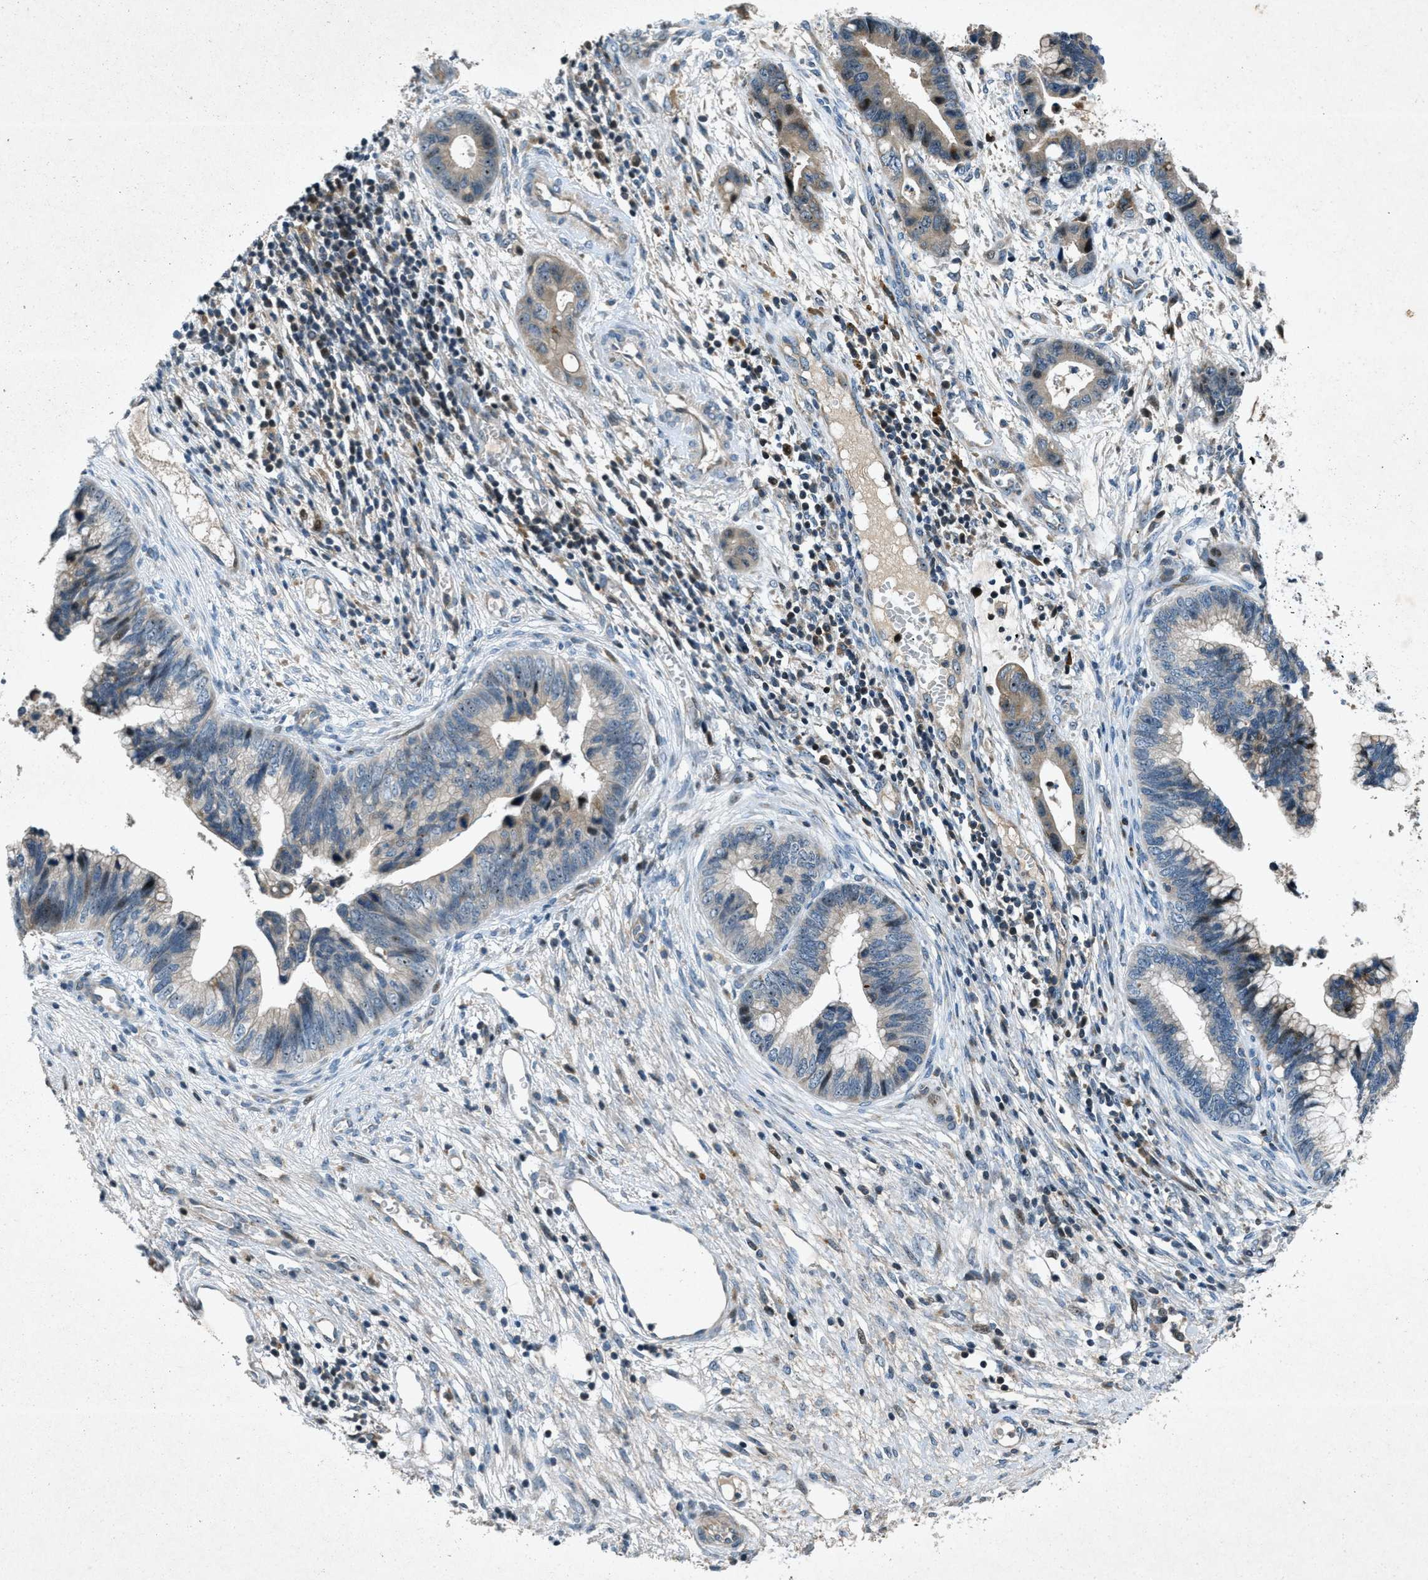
{"staining": {"intensity": "strong", "quantity": "<25%", "location": "cytoplasmic/membranous,nuclear"}, "tissue": "cervical cancer", "cell_type": "Tumor cells", "image_type": "cancer", "snomed": [{"axis": "morphology", "description": "Adenocarcinoma, NOS"}, {"axis": "topography", "description": "Cervix"}], "caption": "About <25% of tumor cells in human cervical adenocarcinoma show strong cytoplasmic/membranous and nuclear protein staining as visualized by brown immunohistochemical staining.", "gene": "CLEC2D", "patient": {"sex": "female", "age": 44}}